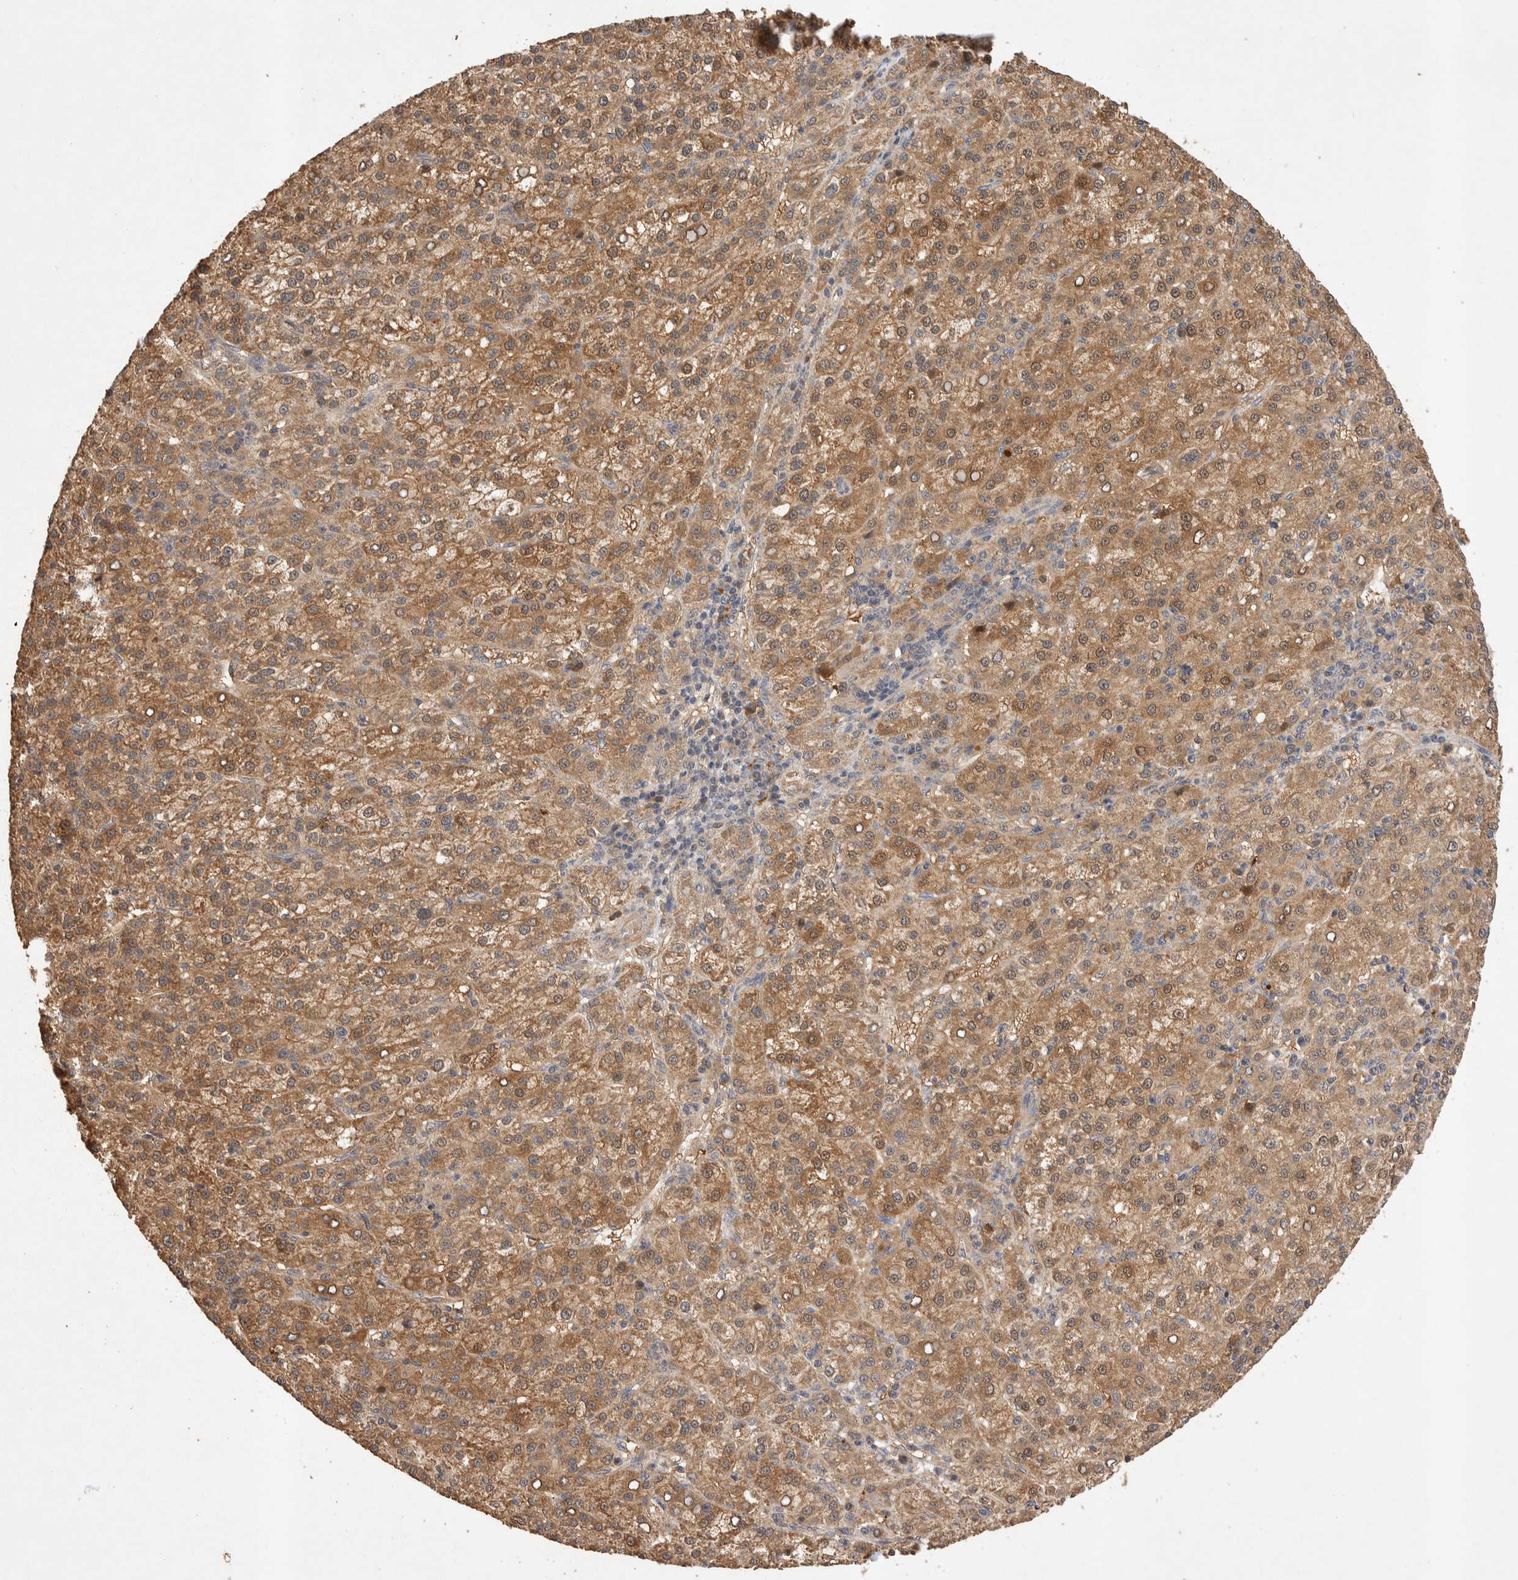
{"staining": {"intensity": "moderate", "quantity": ">75%", "location": "cytoplasmic/membranous"}, "tissue": "liver cancer", "cell_type": "Tumor cells", "image_type": "cancer", "snomed": [{"axis": "morphology", "description": "Carcinoma, Hepatocellular, NOS"}, {"axis": "topography", "description": "Liver"}], "caption": "IHC (DAB (3,3'-diaminobenzidine)) staining of human liver hepatocellular carcinoma reveals moderate cytoplasmic/membranous protein expression in about >75% of tumor cells. The staining is performed using DAB (3,3'-diaminobenzidine) brown chromogen to label protein expression. The nuclei are counter-stained blue using hematoxylin.", "gene": "NSMAF", "patient": {"sex": "female", "age": 58}}